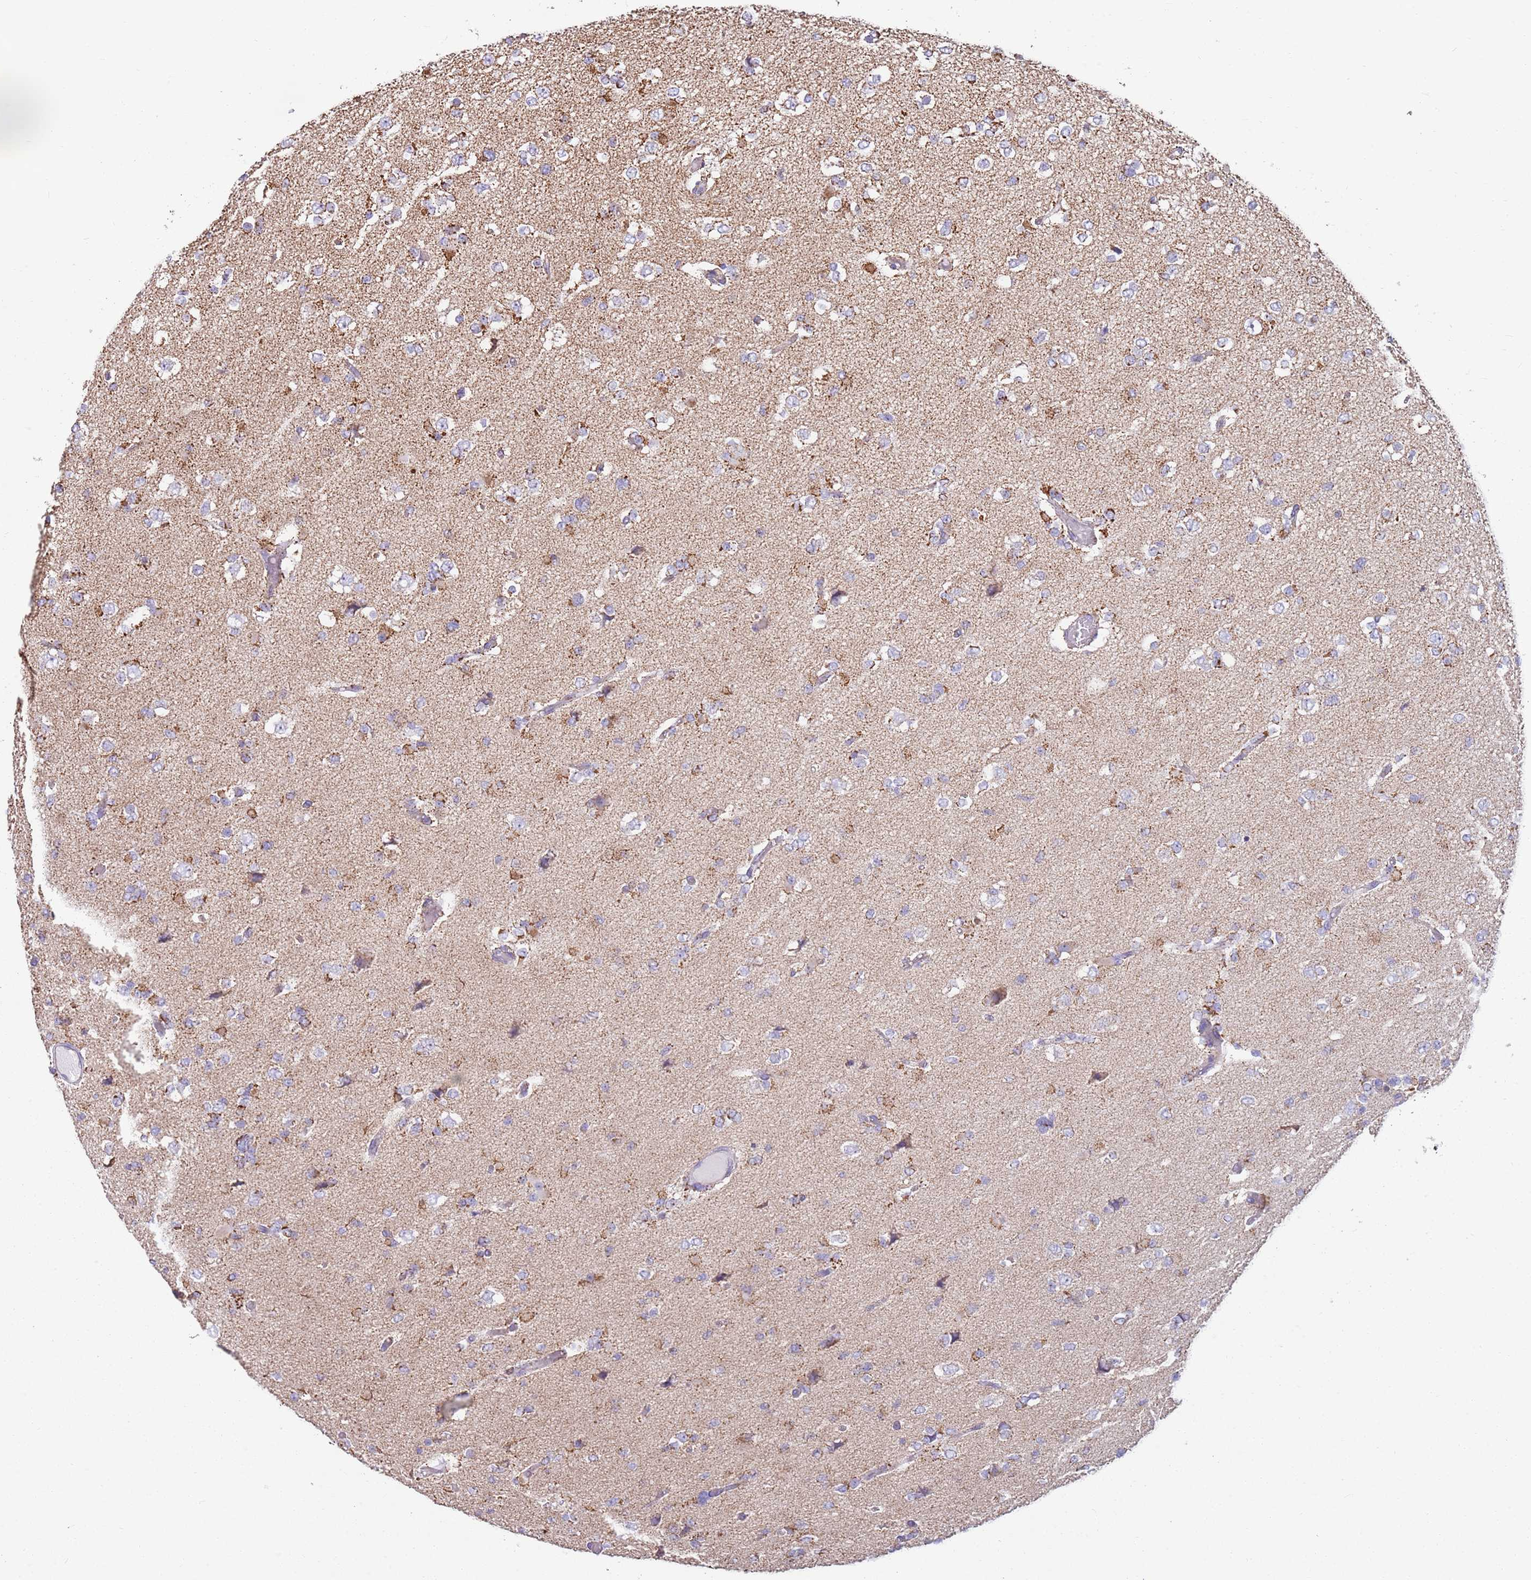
{"staining": {"intensity": "moderate", "quantity": "<25%", "location": "cytoplasmic/membranous"}, "tissue": "glioma", "cell_type": "Tumor cells", "image_type": "cancer", "snomed": [{"axis": "morphology", "description": "Glioma, malignant, Low grade"}, {"axis": "topography", "description": "Brain"}], "caption": "A brown stain labels moderate cytoplasmic/membranous expression of a protein in malignant glioma (low-grade) tumor cells. The staining was performed using DAB (3,3'-diaminobenzidine), with brown indicating positive protein expression. Nuclei are stained blue with hematoxylin.", "gene": "TTLL1", "patient": {"sex": "female", "age": 22}}